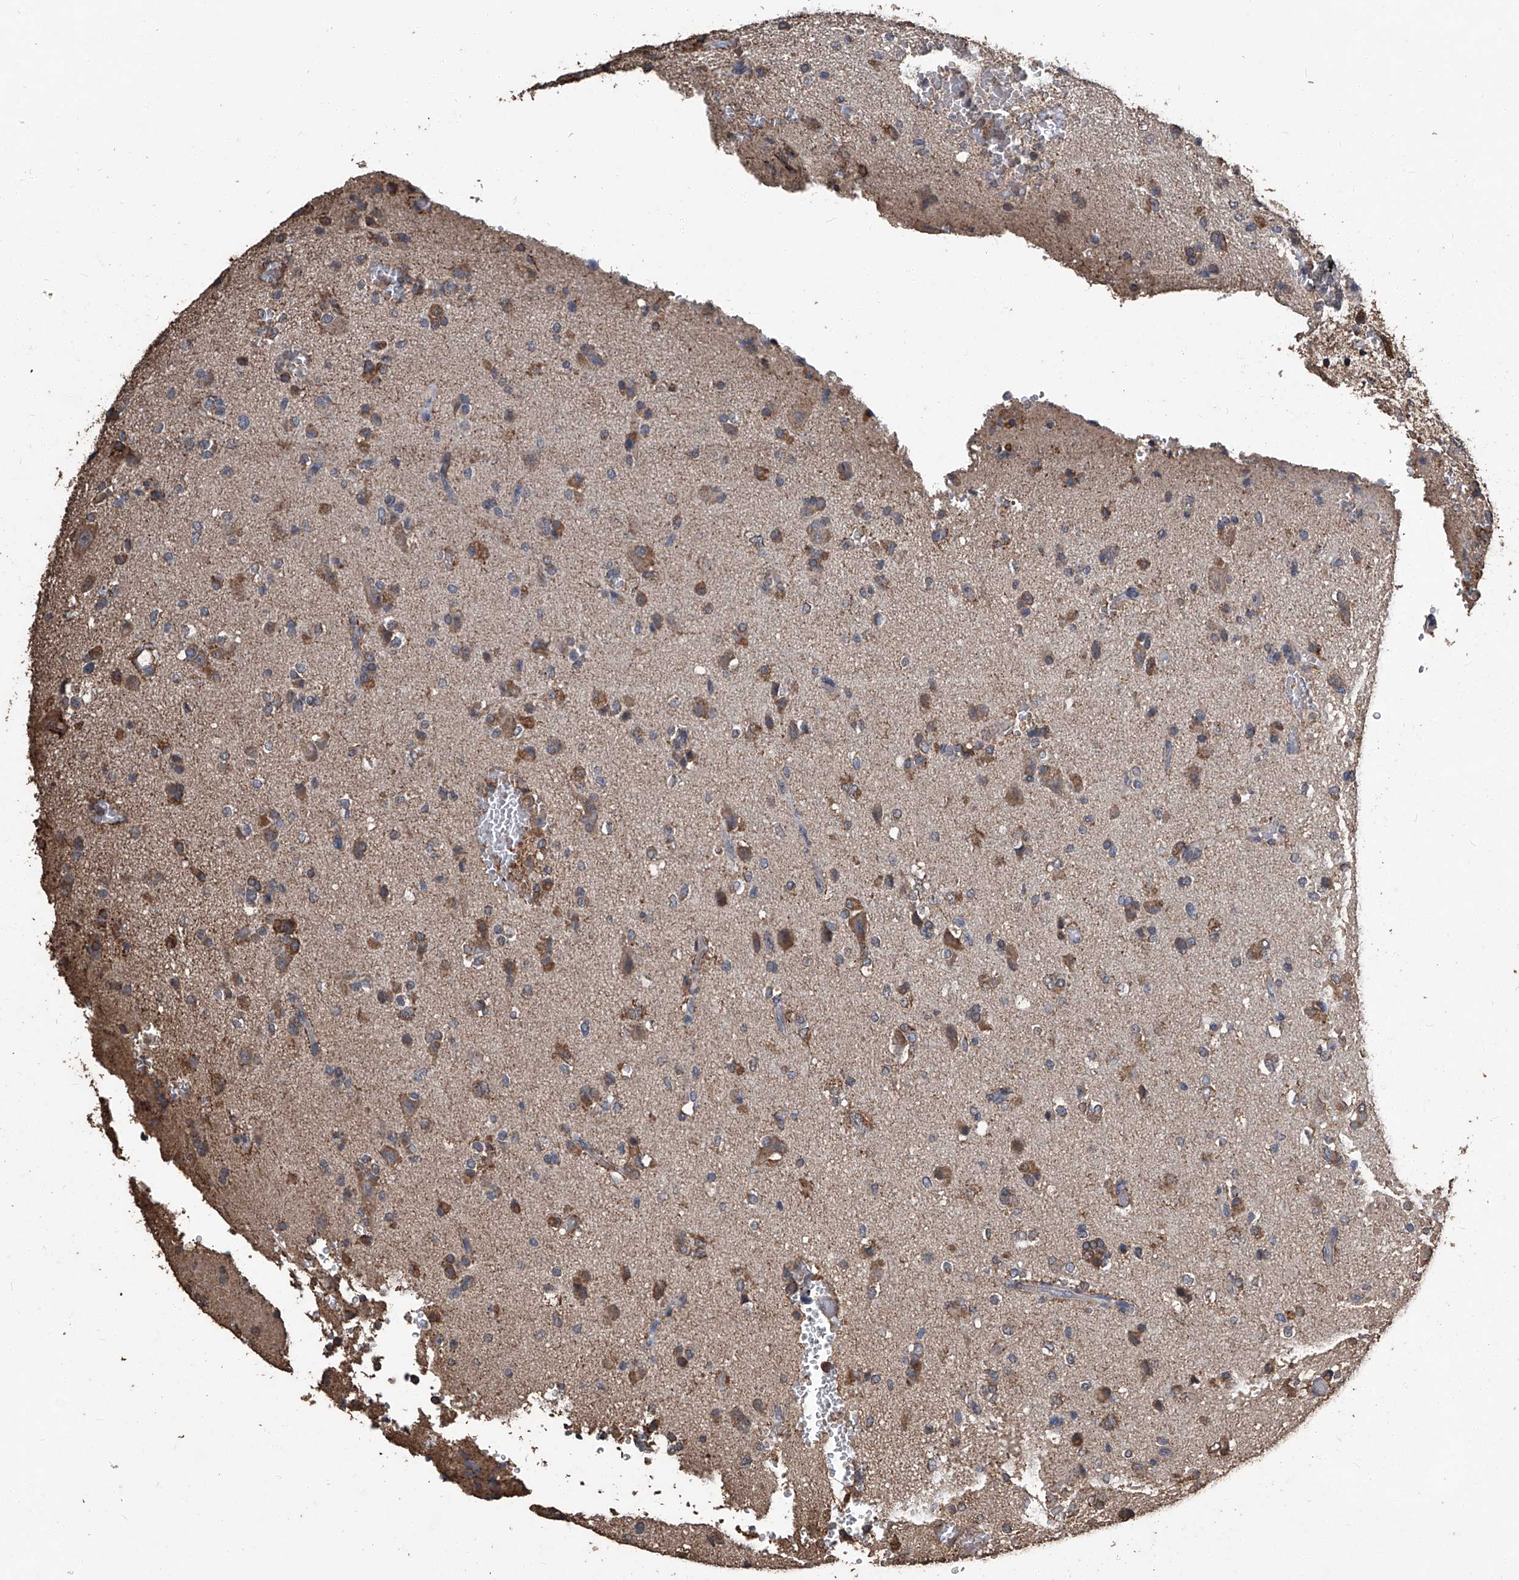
{"staining": {"intensity": "moderate", "quantity": "25%-75%", "location": "cytoplasmic/membranous"}, "tissue": "glioma", "cell_type": "Tumor cells", "image_type": "cancer", "snomed": [{"axis": "morphology", "description": "Glioma, malignant, High grade"}, {"axis": "topography", "description": "Brain"}], "caption": "Protein expression analysis of malignant glioma (high-grade) demonstrates moderate cytoplasmic/membranous expression in about 25%-75% of tumor cells.", "gene": "STARD7", "patient": {"sex": "male", "age": 47}}